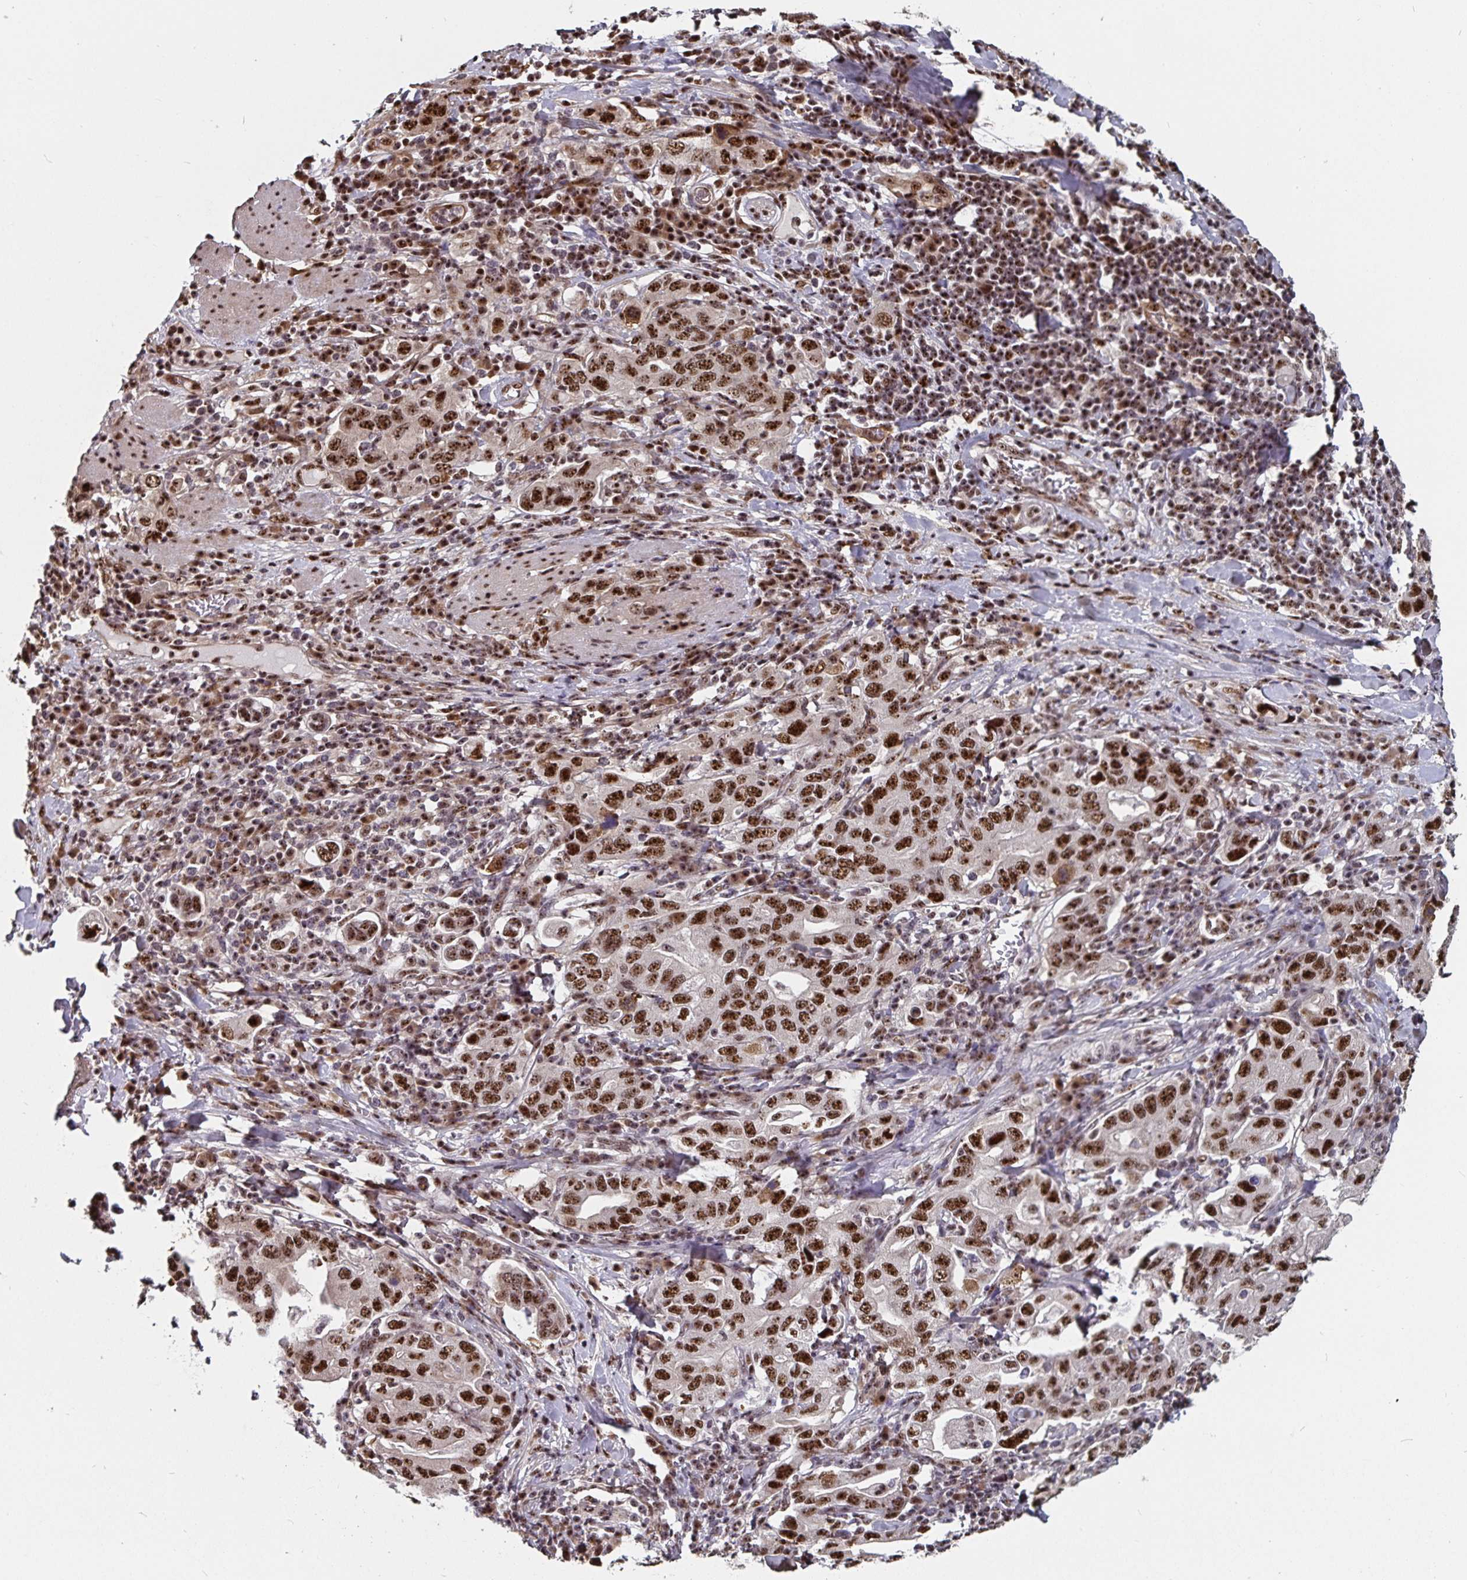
{"staining": {"intensity": "strong", "quantity": ">75%", "location": "nuclear"}, "tissue": "stomach cancer", "cell_type": "Tumor cells", "image_type": "cancer", "snomed": [{"axis": "morphology", "description": "Adenocarcinoma, NOS"}, {"axis": "topography", "description": "Stomach, upper"}, {"axis": "topography", "description": "Stomach"}], "caption": "A brown stain highlights strong nuclear positivity of a protein in human adenocarcinoma (stomach) tumor cells.", "gene": "LAS1L", "patient": {"sex": "male", "age": 62}}